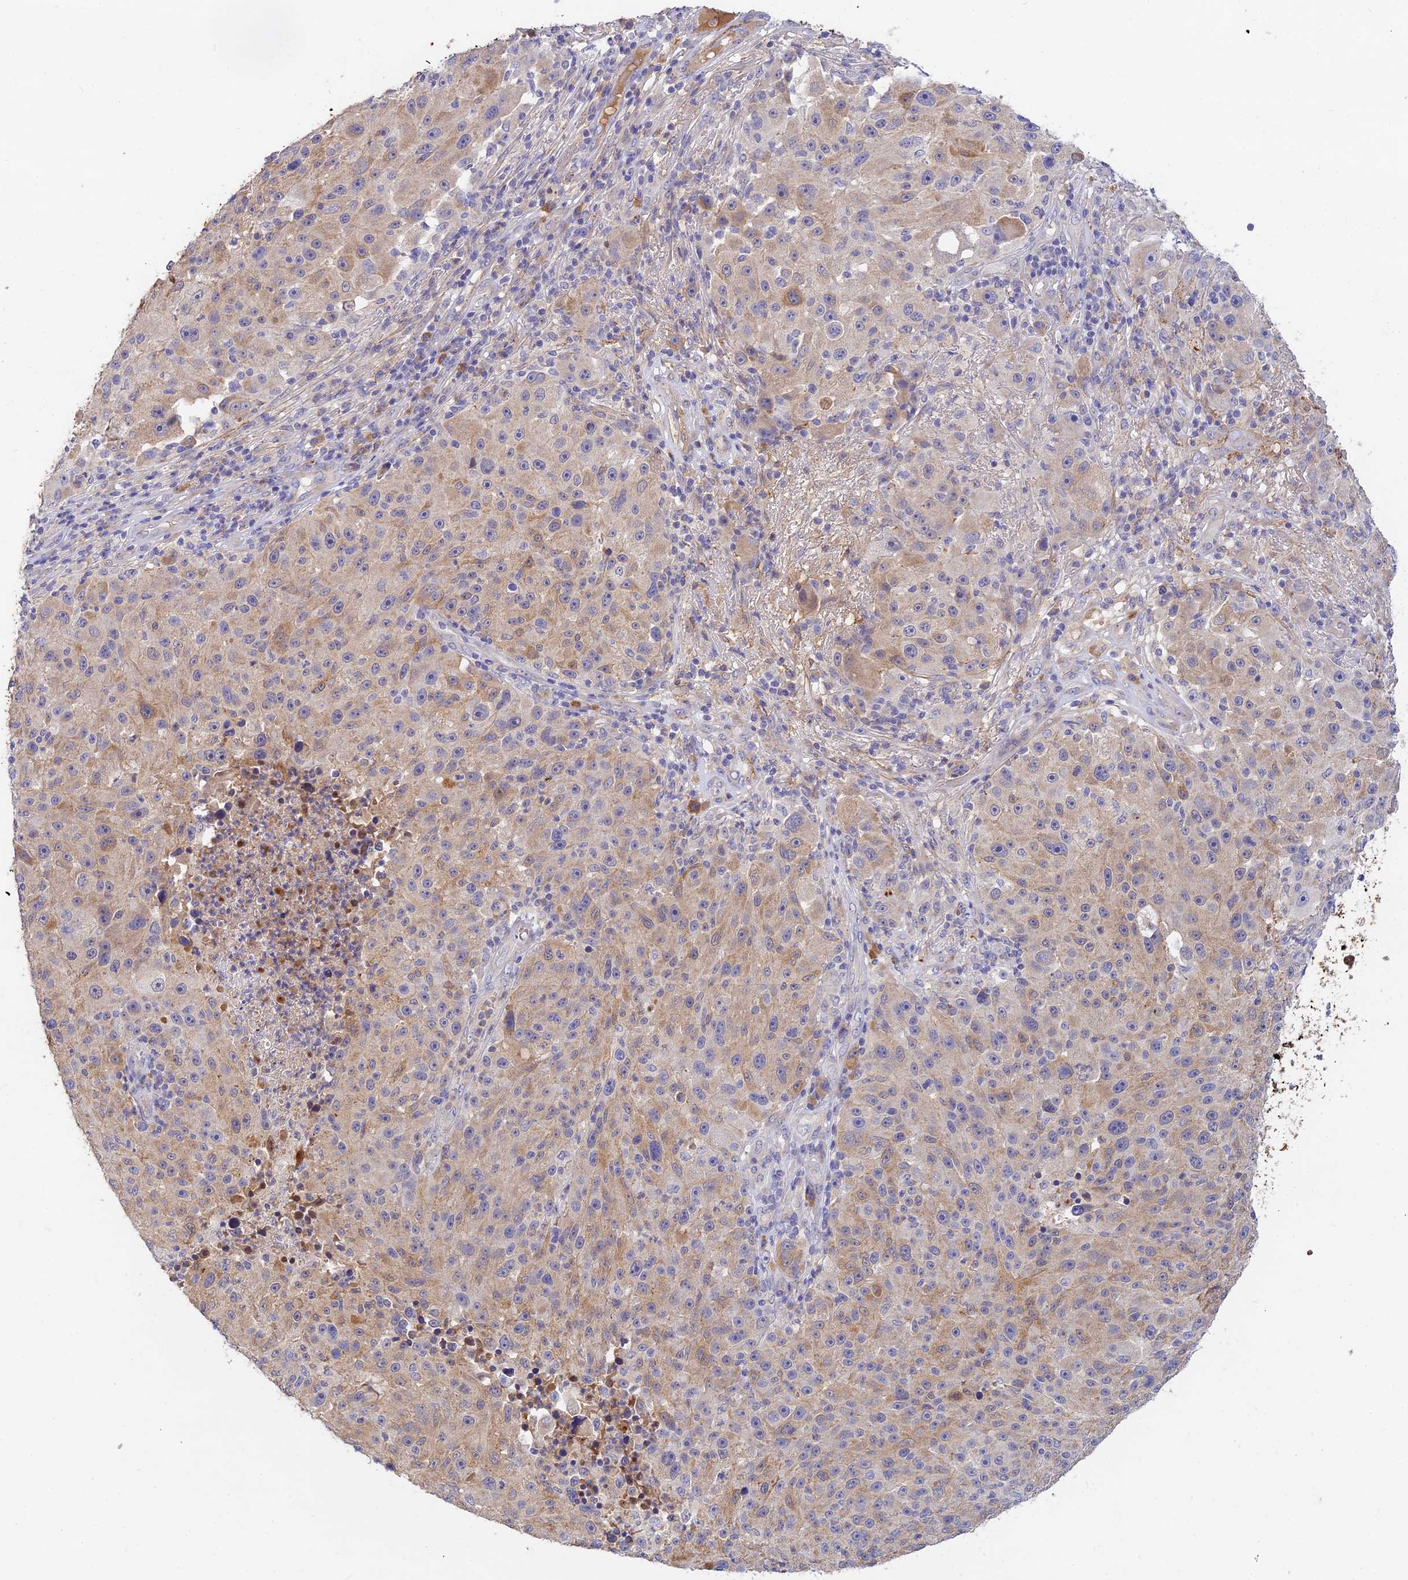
{"staining": {"intensity": "weak", "quantity": ">75%", "location": "cytoplasmic/membranous"}, "tissue": "melanoma", "cell_type": "Tumor cells", "image_type": "cancer", "snomed": [{"axis": "morphology", "description": "Malignant melanoma, NOS"}, {"axis": "topography", "description": "Skin"}], "caption": "Weak cytoplasmic/membranous staining for a protein is seen in about >75% of tumor cells of melanoma using immunohistochemistry.", "gene": "ACSM5", "patient": {"sex": "male", "age": 53}}